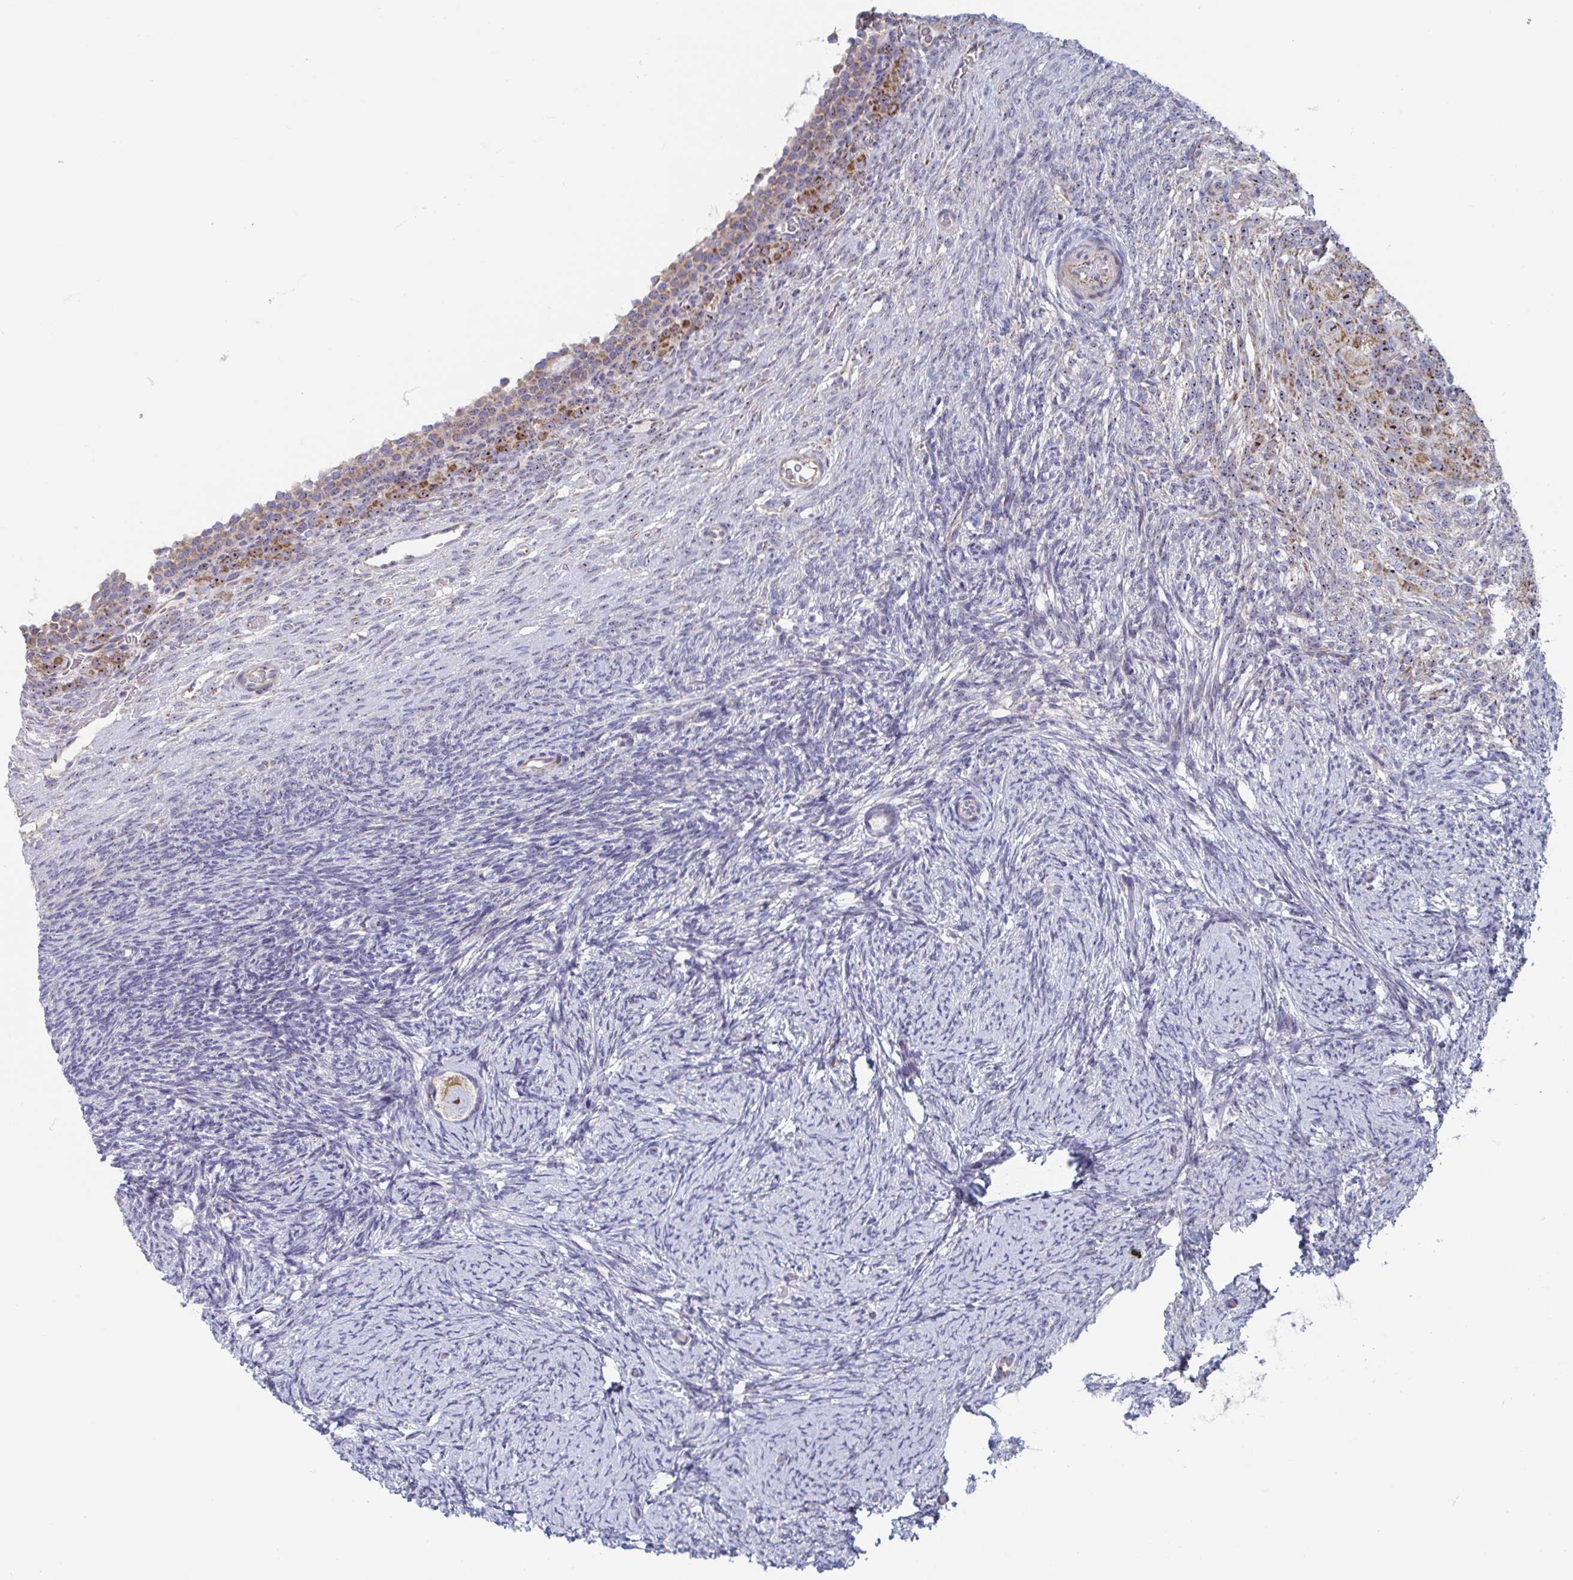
{"staining": {"intensity": "moderate", "quantity": ">75%", "location": "cytoplasmic/membranous,nuclear"}, "tissue": "ovary", "cell_type": "Follicle cells", "image_type": "normal", "snomed": [{"axis": "morphology", "description": "Normal tissue, NOS"}, {"axis": "topography", "description": "Ovary"}], "caption": "Immunohistochemistry (IHC) of unremarkable human ovary exhibits medium levels of moderate cytoplasmic/membranous,nuclear staining in approximately >75% of follicle cells. (DAB (3,3'-diaminobenzidine) IHC with brightfield microscopy, high magnification).", "gene": "MRPL53", "patient": {"sex": "female", "age": 34}}